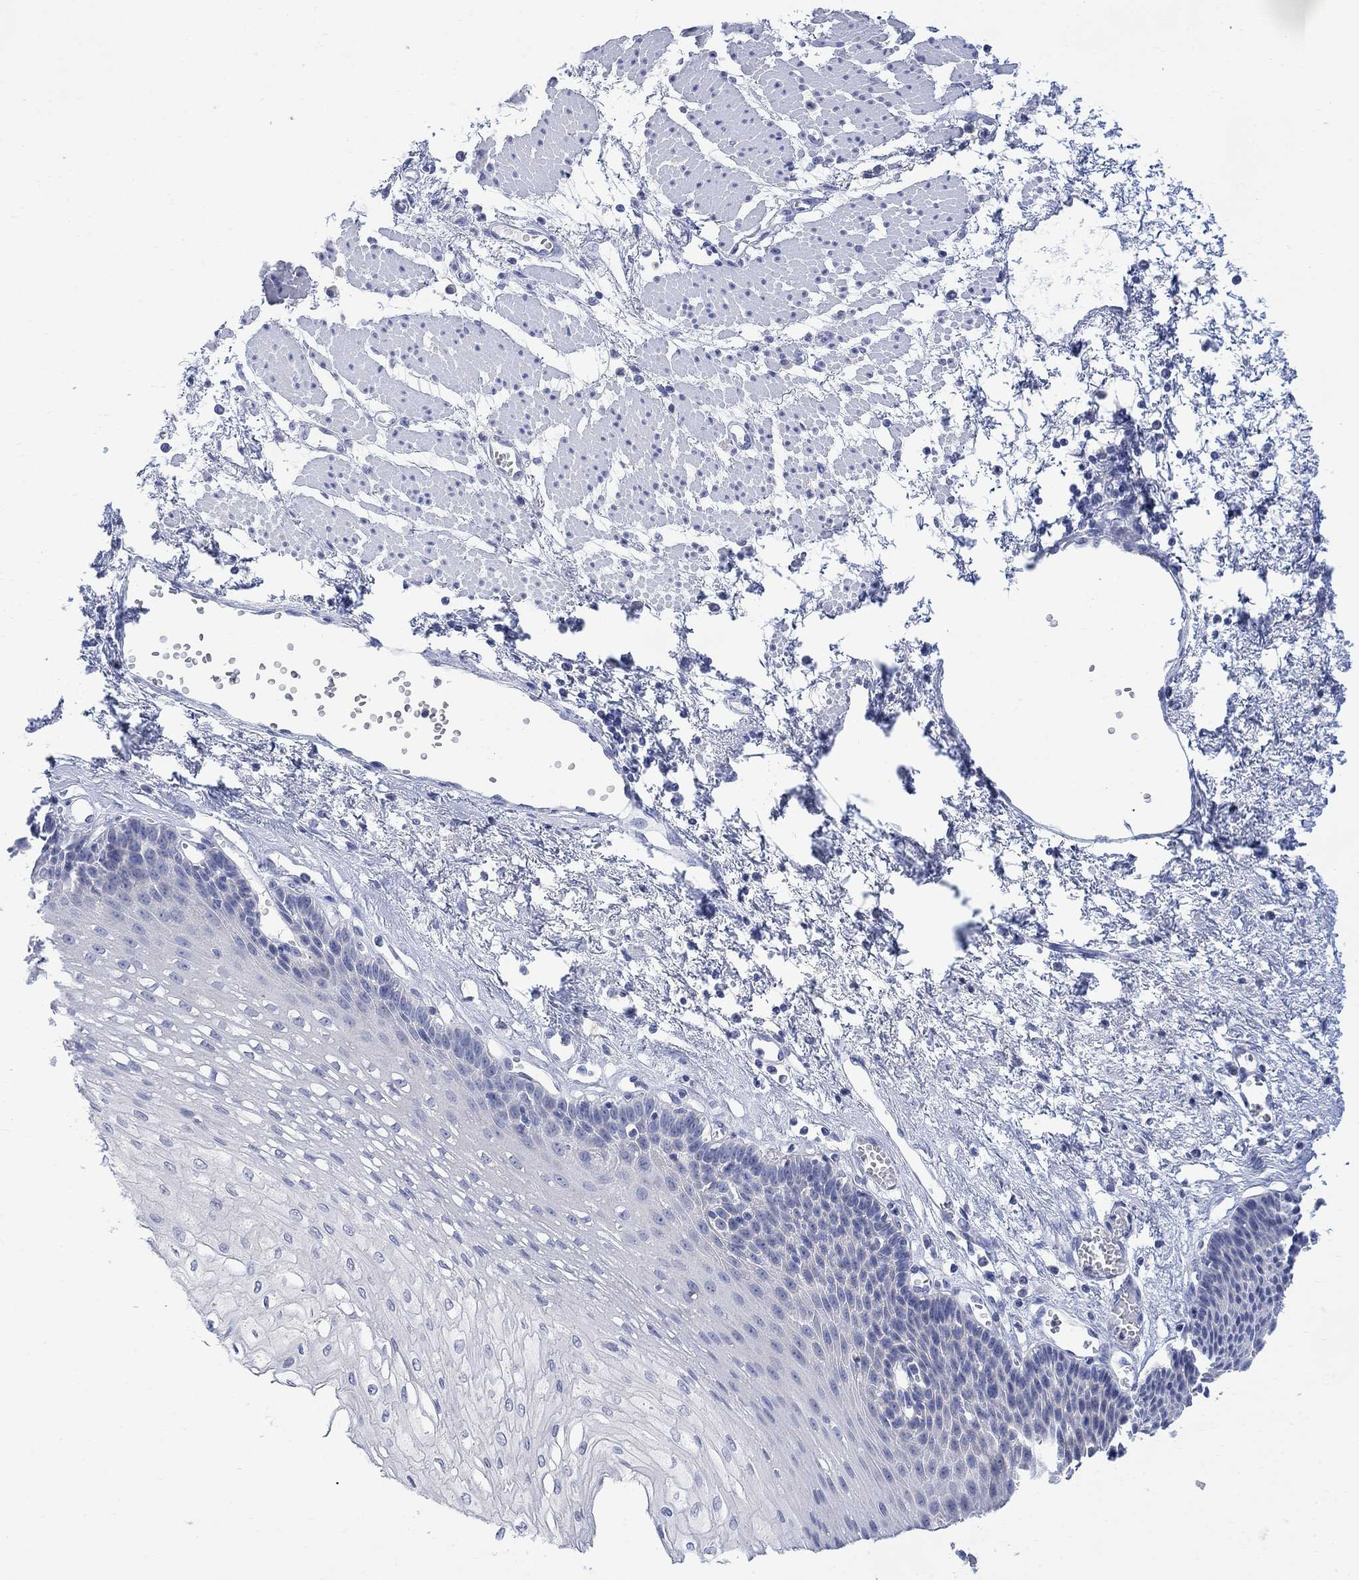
{"staining": {"intensity": "negative", "quantity": "none", "location": "none"}, "tissue": "esophagus", "cell_type": "Squamous epithelial cells", "image_type": "normal", "snomed": [{"axis": "morphology", "description": "Normal tissue, NOS"}, {"axis": "topography", "description": "Esophagus"}], "caption": "High magnification brightfield microscopy of normal esophagus stained with DAB (brown) and counterstained with hematoxylin (blue): squamous epithelial cells show no significant expression. The staining is performed using DAB brown chromogen with nuclei counter-stained in using hematoxylin.", "gene": "FBP2", "patient": {"sex": "female", "age": 62}}